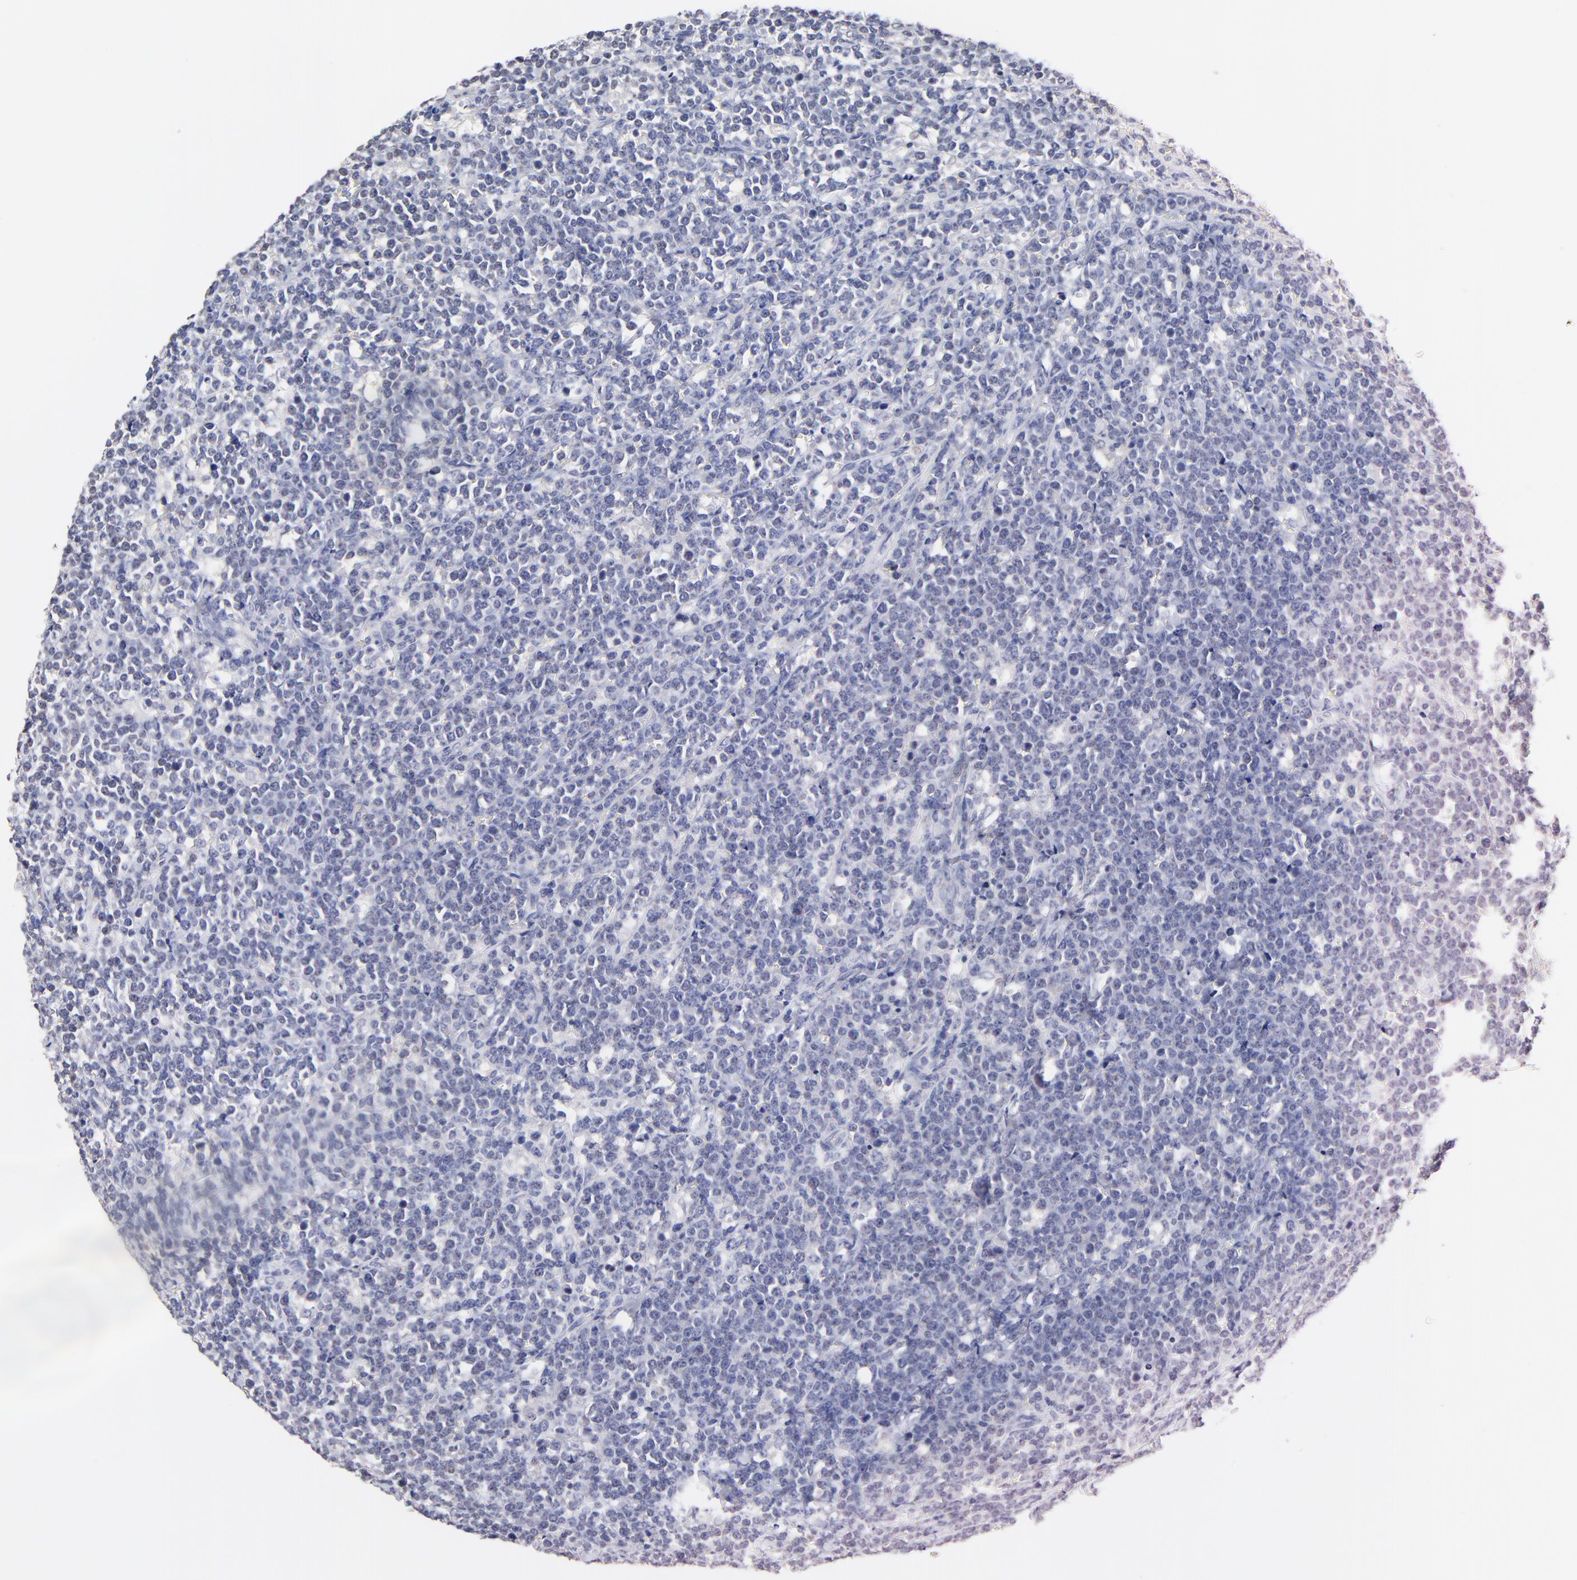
{"staining": {"intensity": "negative", "quantity": "none", "location": "none"}, "tissue": "lymphoma", "cell_type": "Tumor cells", "image_type": "cancer", "snomed": [{"axis": "morphology", "description": "Malignant lymphoma, non-Hodgkin's type, High grade"}, {"axis": "topography", "description": "Small intestine"}, {"axis": "topography", "description": "Colon"}], "caption": "Immunohistochemistry (IHC) of human malignant lymphoma, non-Hodgkin's type (high-grade) demonstrates no expression in tumor cells. (Immunohistochemistry, brightfield microscopy, high magnification).", "gene": "TWNK", "patient": {"sex": "male", "age": 8}}